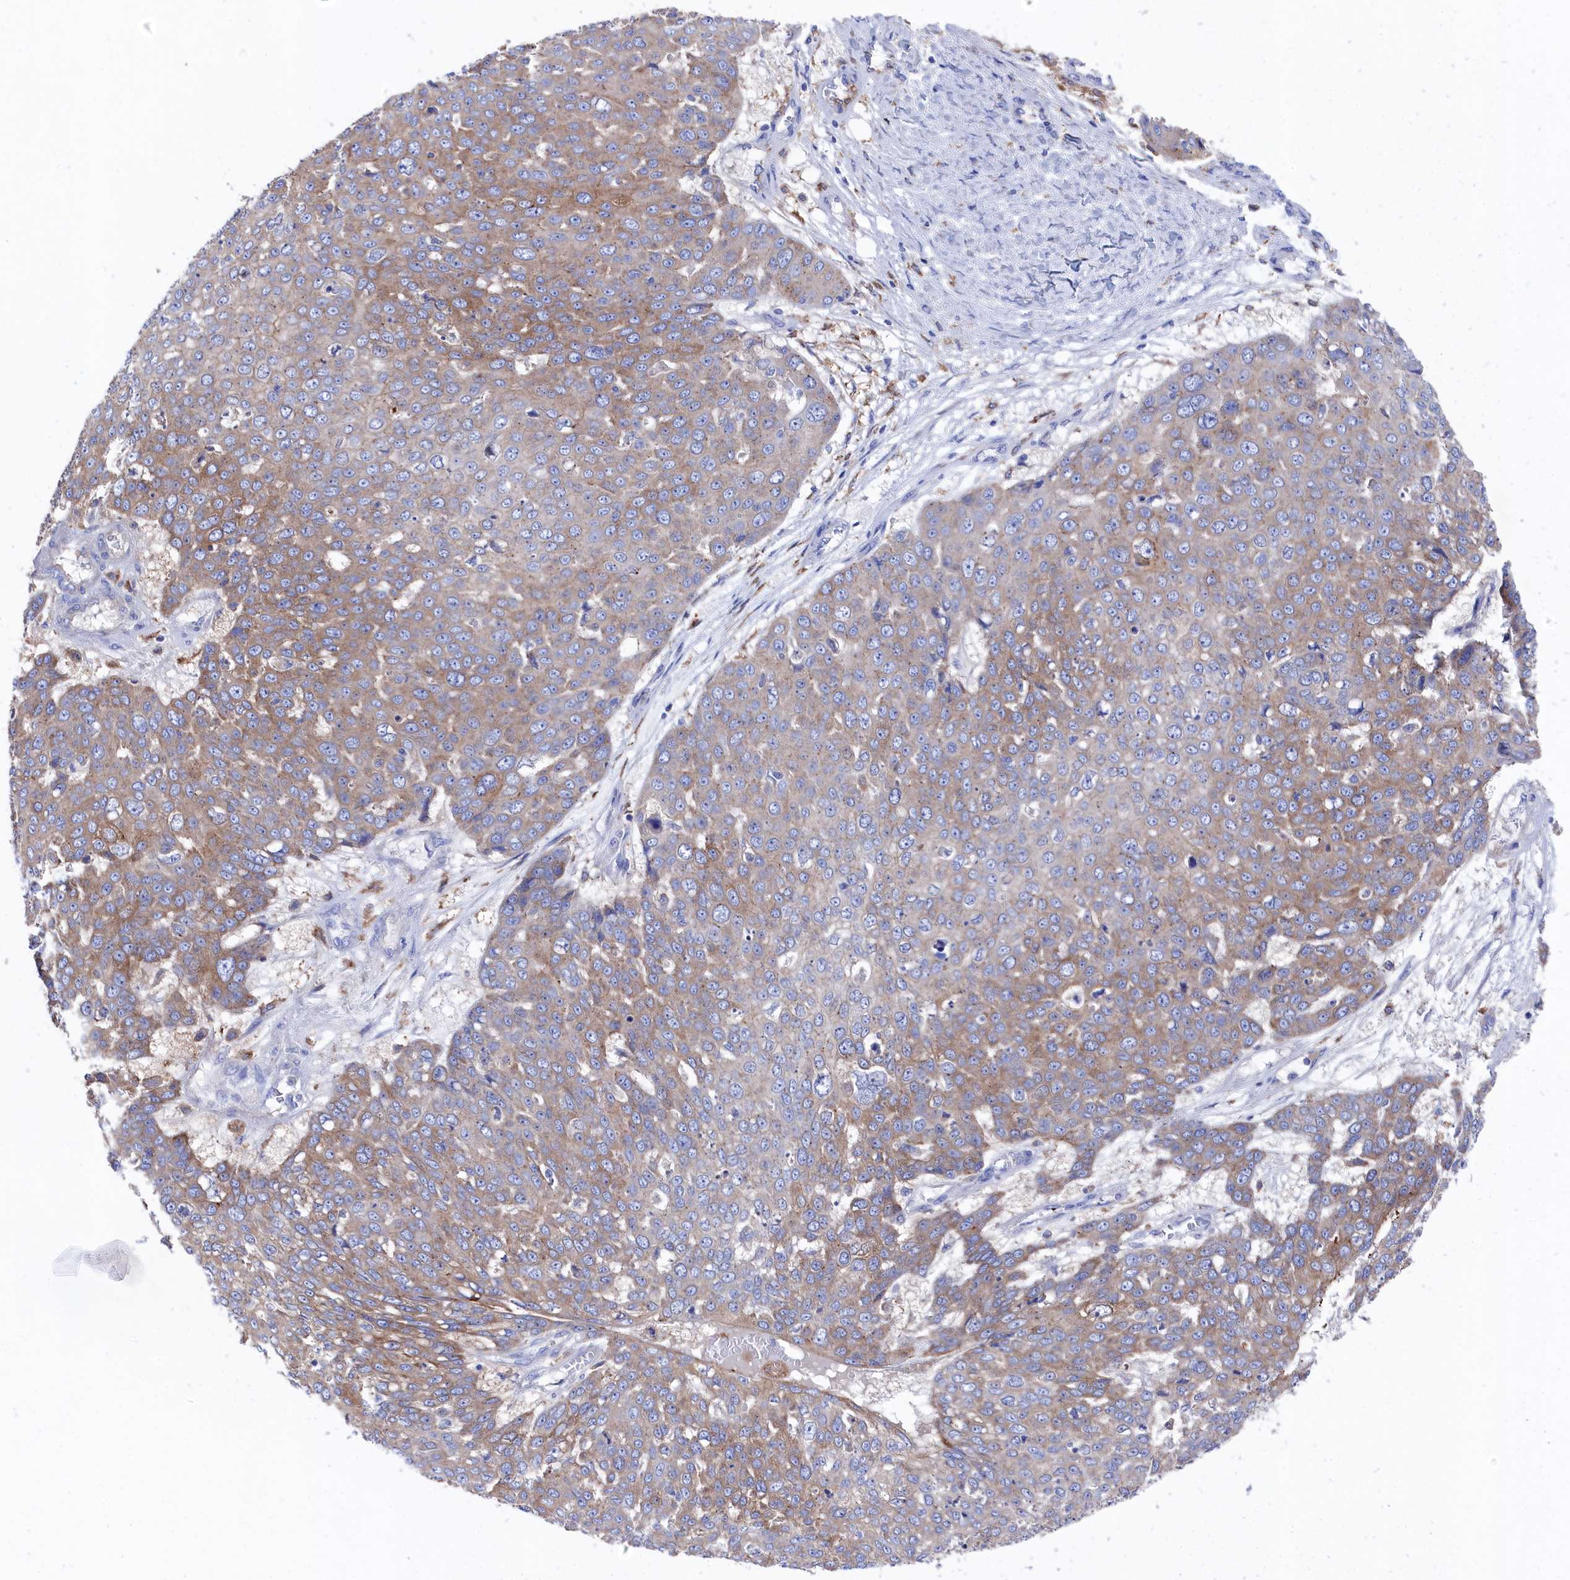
{"staining": {"intensity": "moderate", "quantity": "25%-75%", "location": "cytoplasmic/membranous"}, "tissue": "skin cancer", "cell_type": "Tumor cells", "image_type": "cancer", "snomed": [{"axis": "morphology", "description": "Squamous cell carcinoma, NOS"}, {"axis": "topography", "description": "Skin"}], "caption": "Immunohistochemical staining of skin squamous cell carcinoma displays medium levels of moderate cytoplasmic/membranous positivity in about 25%-75% of tumor cells. (IHC, brightfield microscopy, high magnification).", "gene": "C12orf73", "patient": {"sex": "male", "age": 71}}